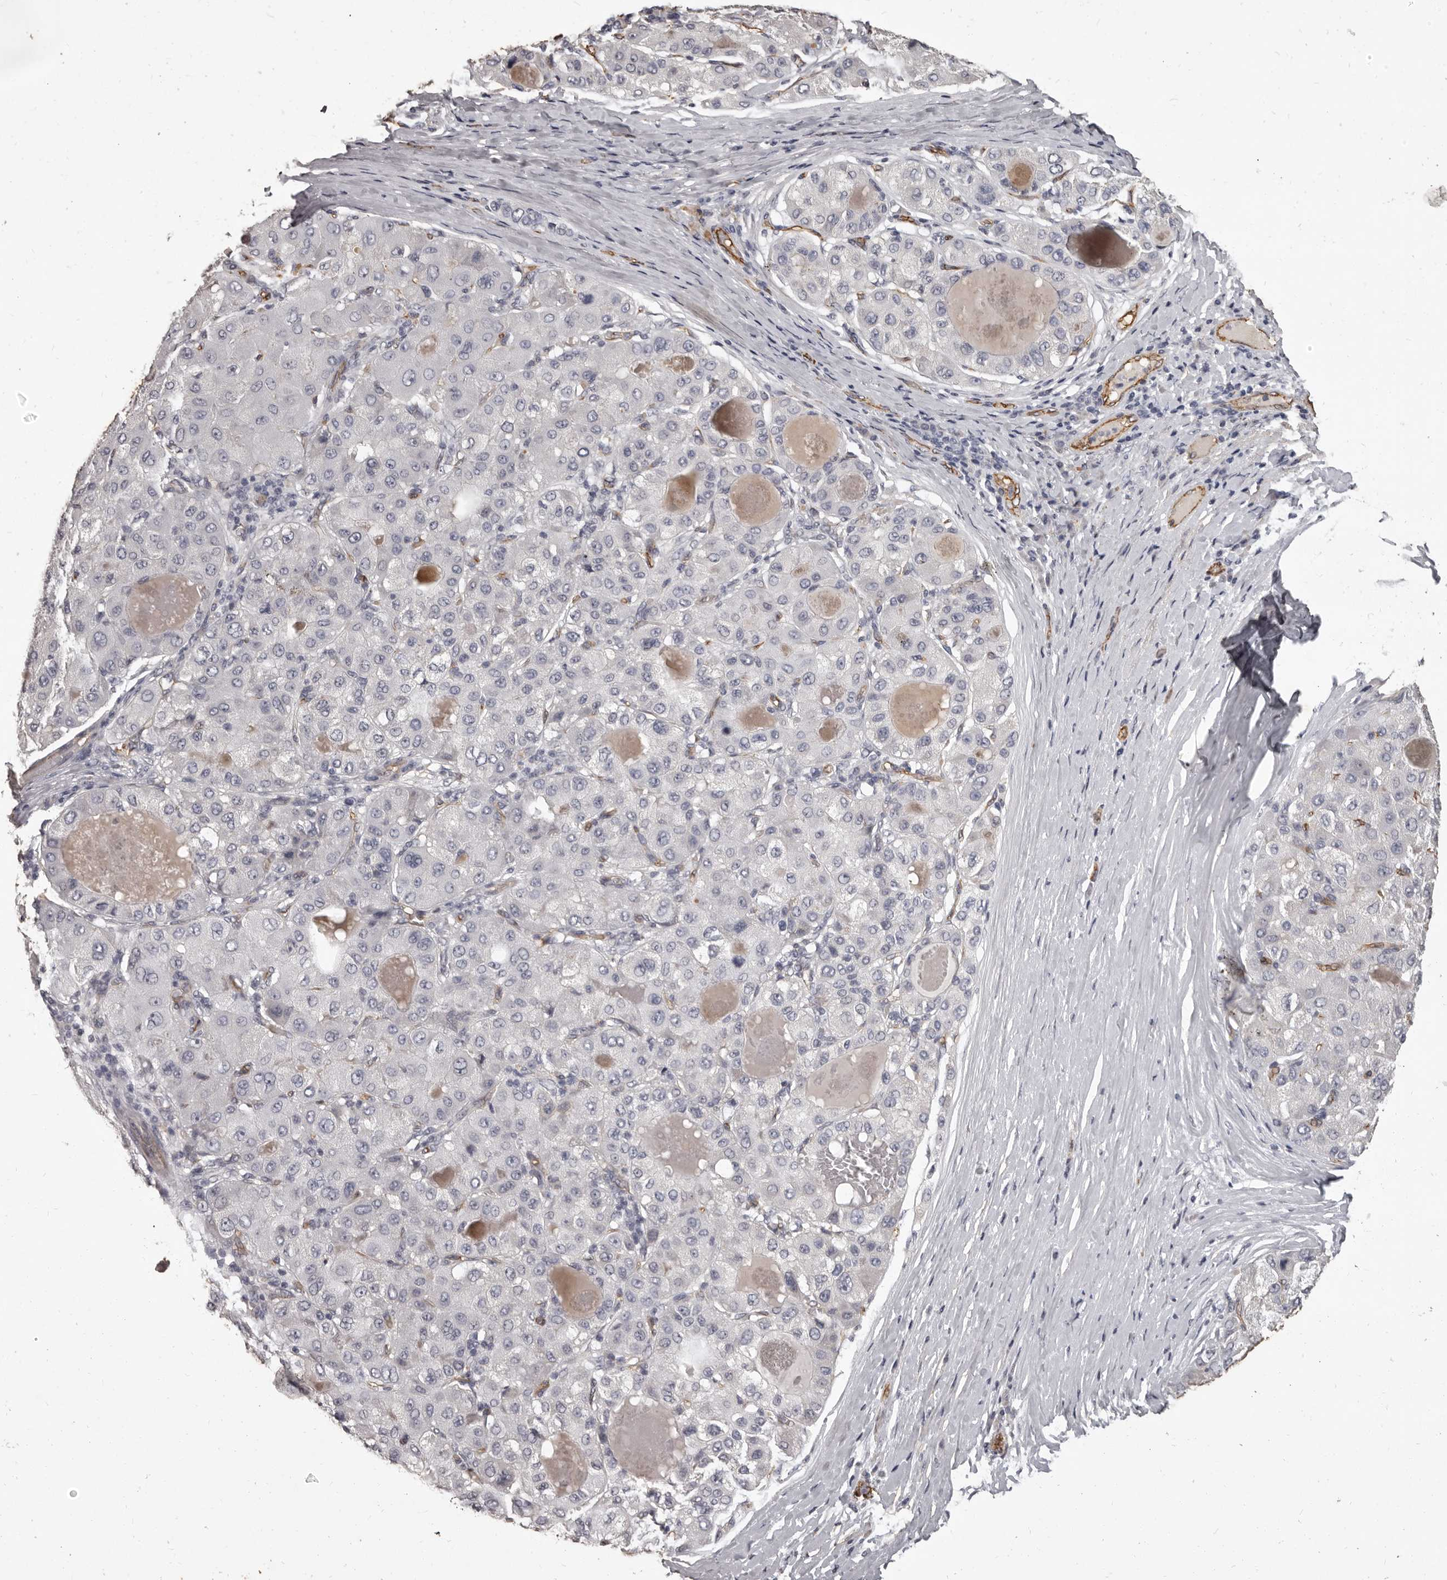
{"staining": {"intensity": "negative", "quantity": "none", "location": "none"}, "tissue": "liver cancer", "cell_type": "Tumor cells", "image_type": "cancer", "snomed": [{"axis": "morphology", "description": "Carcinoma, Hepatocellular, NOS"}, {"axis": "topography", "description": "Liver"}], "caption": "This image is of liver cancer (hepatocellular carcinoma) stained with immunohistochemistry to label a protein in brown with the nuclei are counter-stained blue. There is no expression in tumor cells.", "gene": "GPR78", "patient": {"sex": "male", "age": 80}}